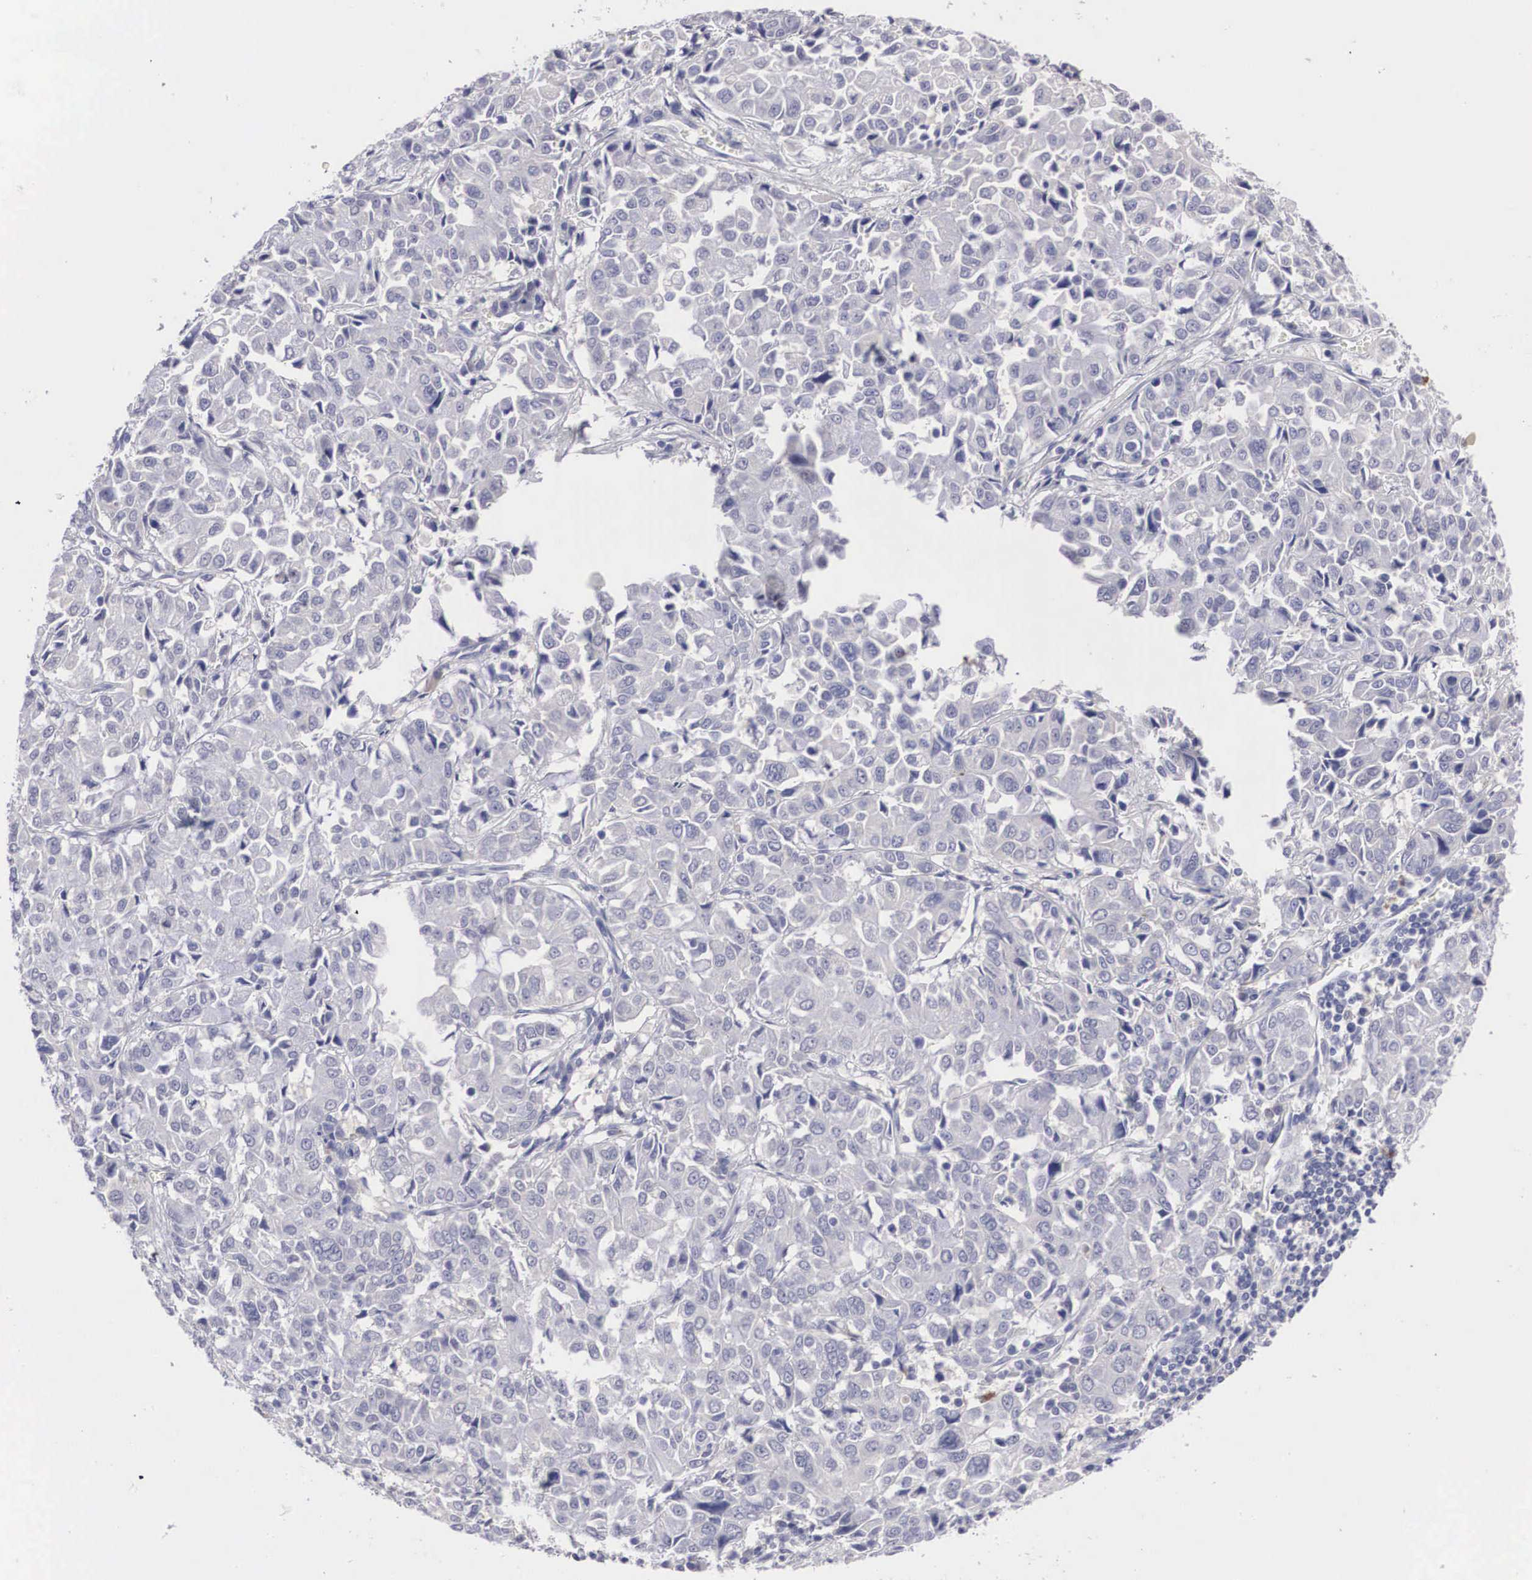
{"staining": {"intensity": "negative", "quantity": "none", "location": "none"}, "tissue": "pancreatic cancer", "cell_type": "Tumor cells", "image_type": "cancer", "snomed": [{"axis": "morphology", "description": "Adenocarcinoma, NOS"}, {"axis": "topography", "description": "Pancreas"}], "caption": "IHC of human pancreatic cancer reveals no expression in tumor cells.", "gene": "ABHD4", "patient": {"sex": "female", "age": 52}}